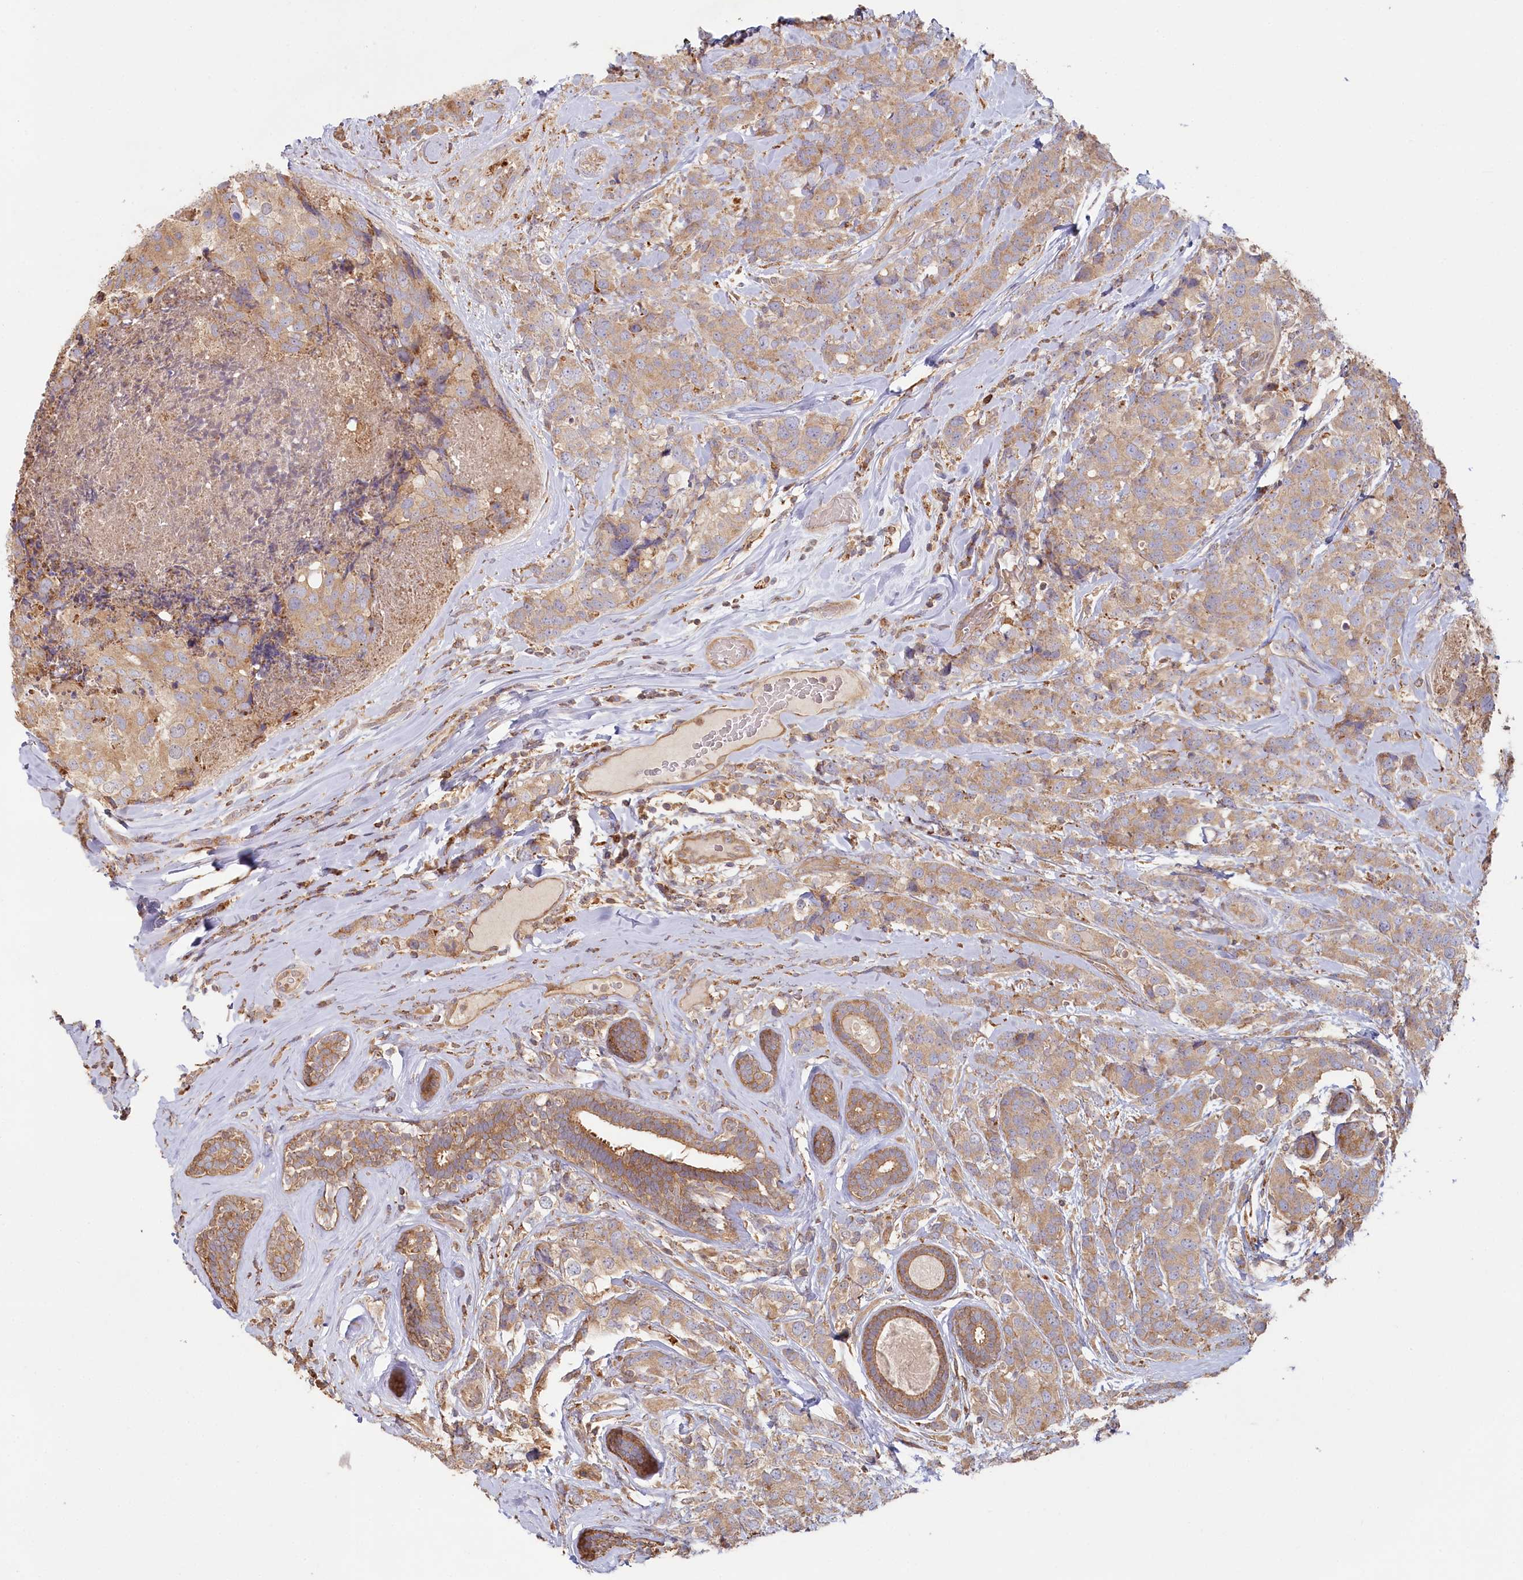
{"staining": {"intensity": "weak", "quantity": ">75%", "location": "cytoplasmic/membranous"}, "tissue": "breast cancer", "cell_type": "Tumor cells", "image_type": "cancer", "snomed": [{"axis": "morphology", "description": "Lobular carcinoma"}, {"axis": "topography", "description": "Breast"}], "caption": "This micrograph demonstrates immunohistochemistry staining of human breast cancer, with low weak cytoplasmic/membranous expression in about >75% of tumor cells.", "gene": "HAL", "patient": {"sex": "female", "age": 59}}